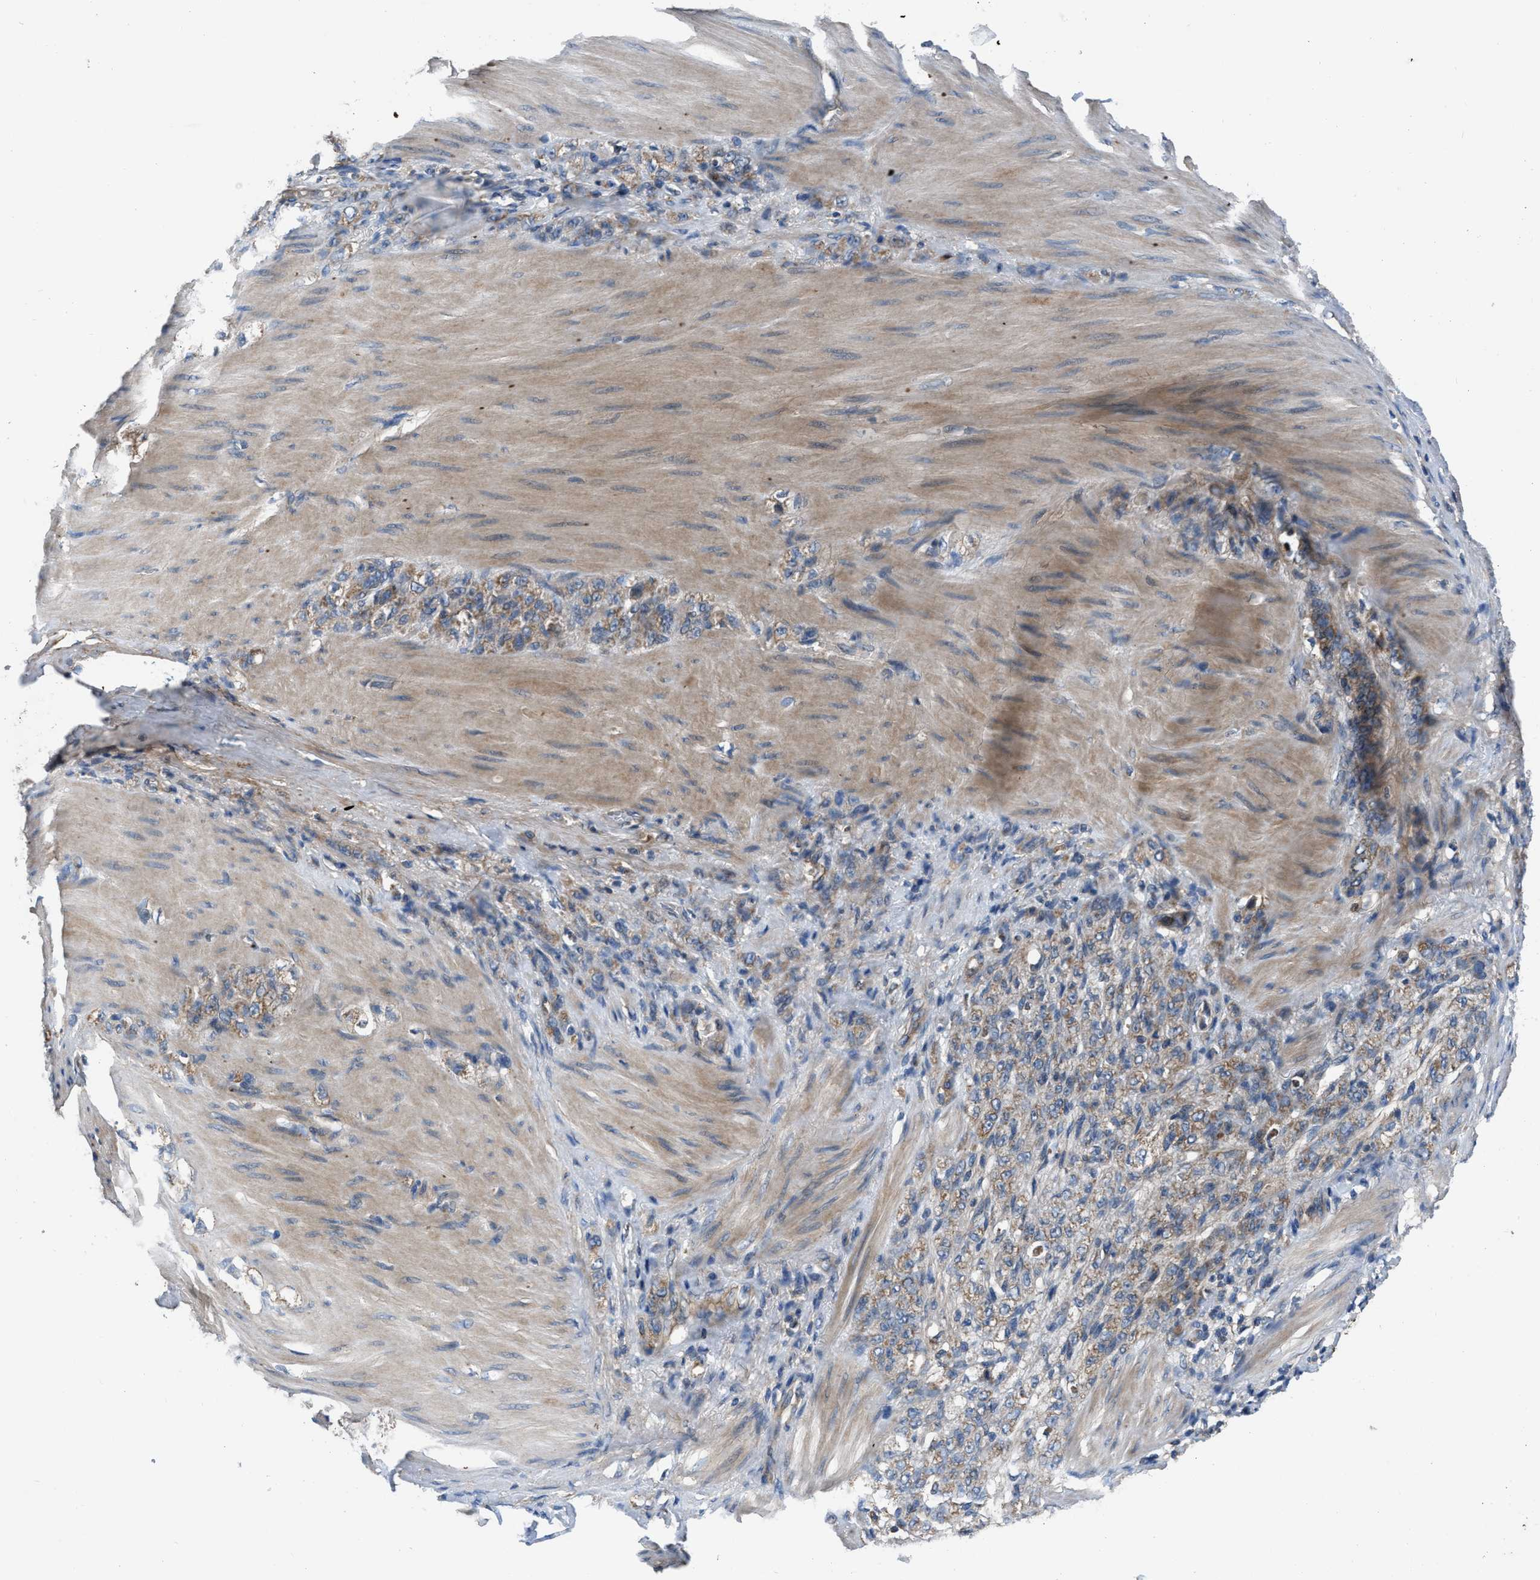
{"staining": {"intensity": "moderate", "quantity": ">75%", "location": "cytoplasmic/membranous"}, "tissue": "stomach cancer", "cell_type": "Tumor cells", "image_type": "cancer", "snomed": [{"axis": "morphology", "description": "Normal tissue, NOS"}, {"axis": "morphology", "description": "Adenocarcinoma, NOS"}, {"axis": "topography", "description": "Stomach"}], "caption": "Human adenocarcinoma (stomach) stained with a protein marker exhibits moderate staining in tumor cells.", "gene": "USP25", "patient": {"sex": "male", "age": 82}}